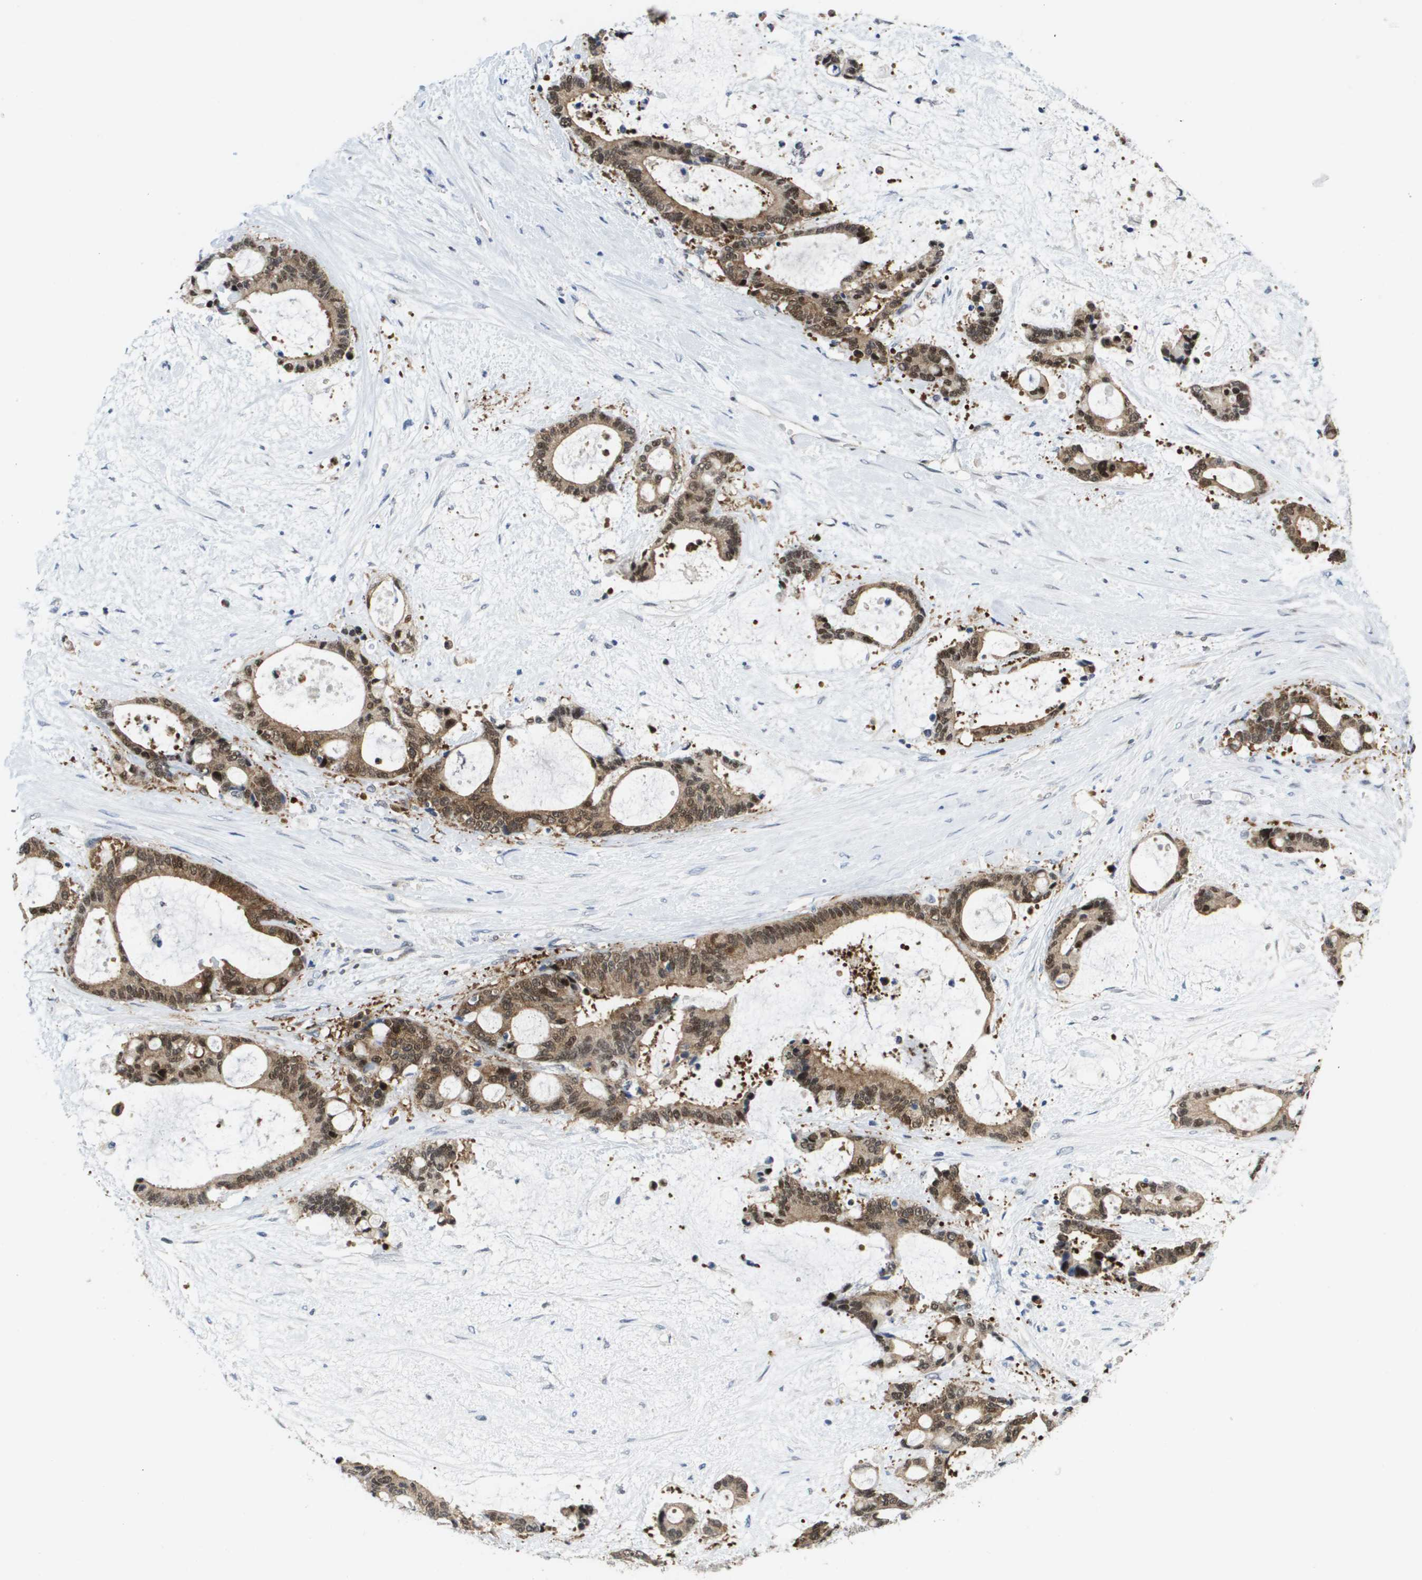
{"staining": {"intensity": "moderate", "quantity": ">75%", "location": "cytoplasmic/membranous,nuclear"}, "tissue": "liver cancer", "cell_type": "Tumor cells", "image_type": "cancer", "snomed": [{"axis": "morphology", "description": "Normal tissue, NOS"}, {"axis": "morphology", "description": "Cholangiocarcinoma"}, {"axis": "topography", "description": "Liver"}, {"axis": "topography", "description": "Peripheral nerve tissue"}], "caption": "Brown immunohistochemical staining in cholangiocarcinoma (liver) displays moderate cytoplasmic/membranous and nuclear expression in about >75% of tumor cells.", "gene": "FKBP4", "patient": {"sex": "female", "age": 73}}